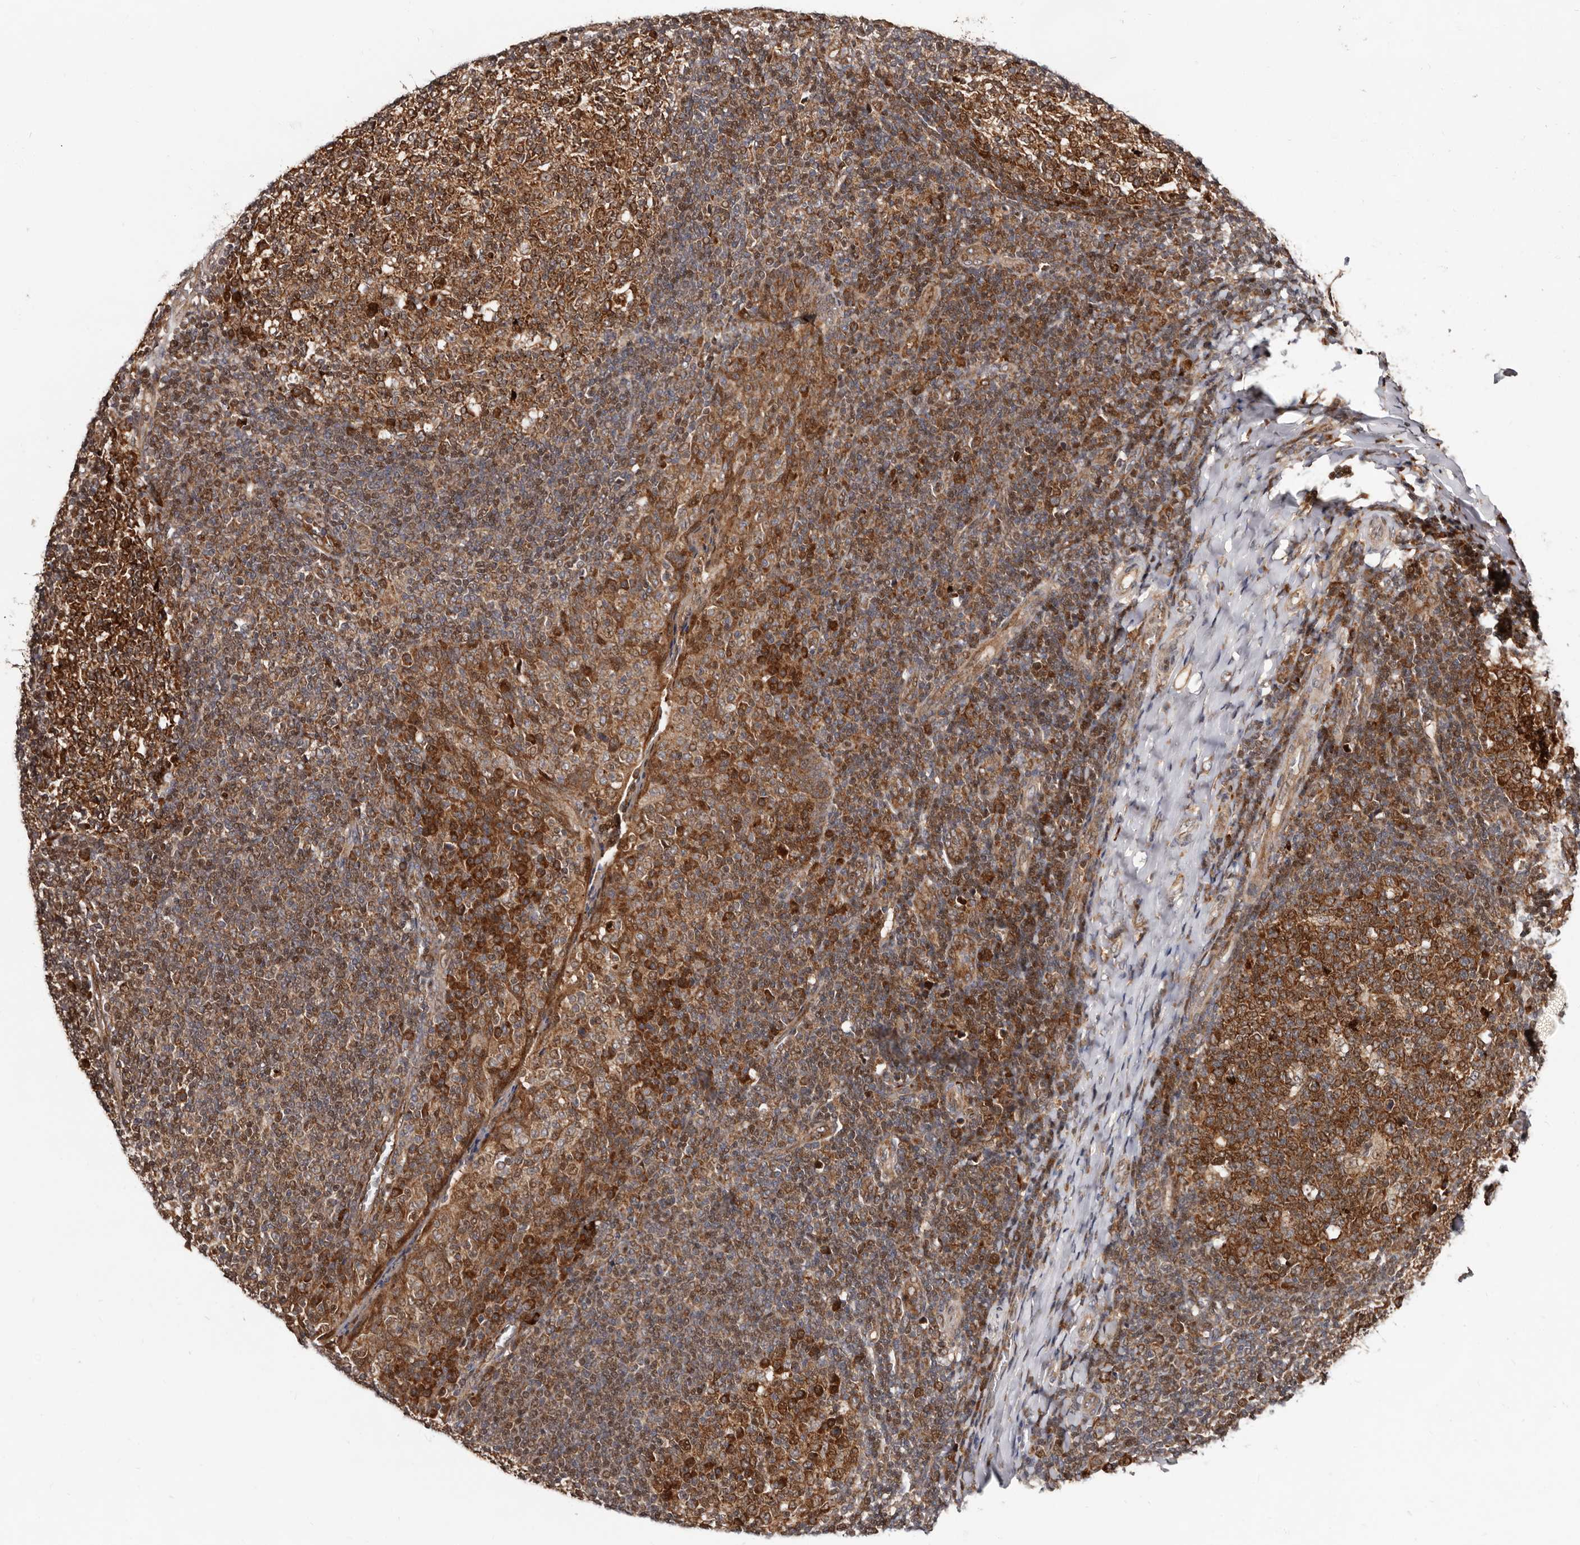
{"staining": {"intensity": "moderate", "quantity": ">75%", "location": "cytoplasmic/membranous"}, "tissue": "tonsil", "cell_type": "Germinal center cells", "image_type": "normal", "snomed": [{"axis": "morphology", "description": "Normal tissue, NOS"}, {"axis": "topography", "description": "Tonsil"}], "caption": "A brown stain shows moderate cytoplasmic/membranous positivity of a protein in germinal center cells of normal human tonsil. (DAB = brown stain, brightfield microscopy at high magnification).", "gene": "WEE2", "patient": {"sex": "female", "age": 19}}